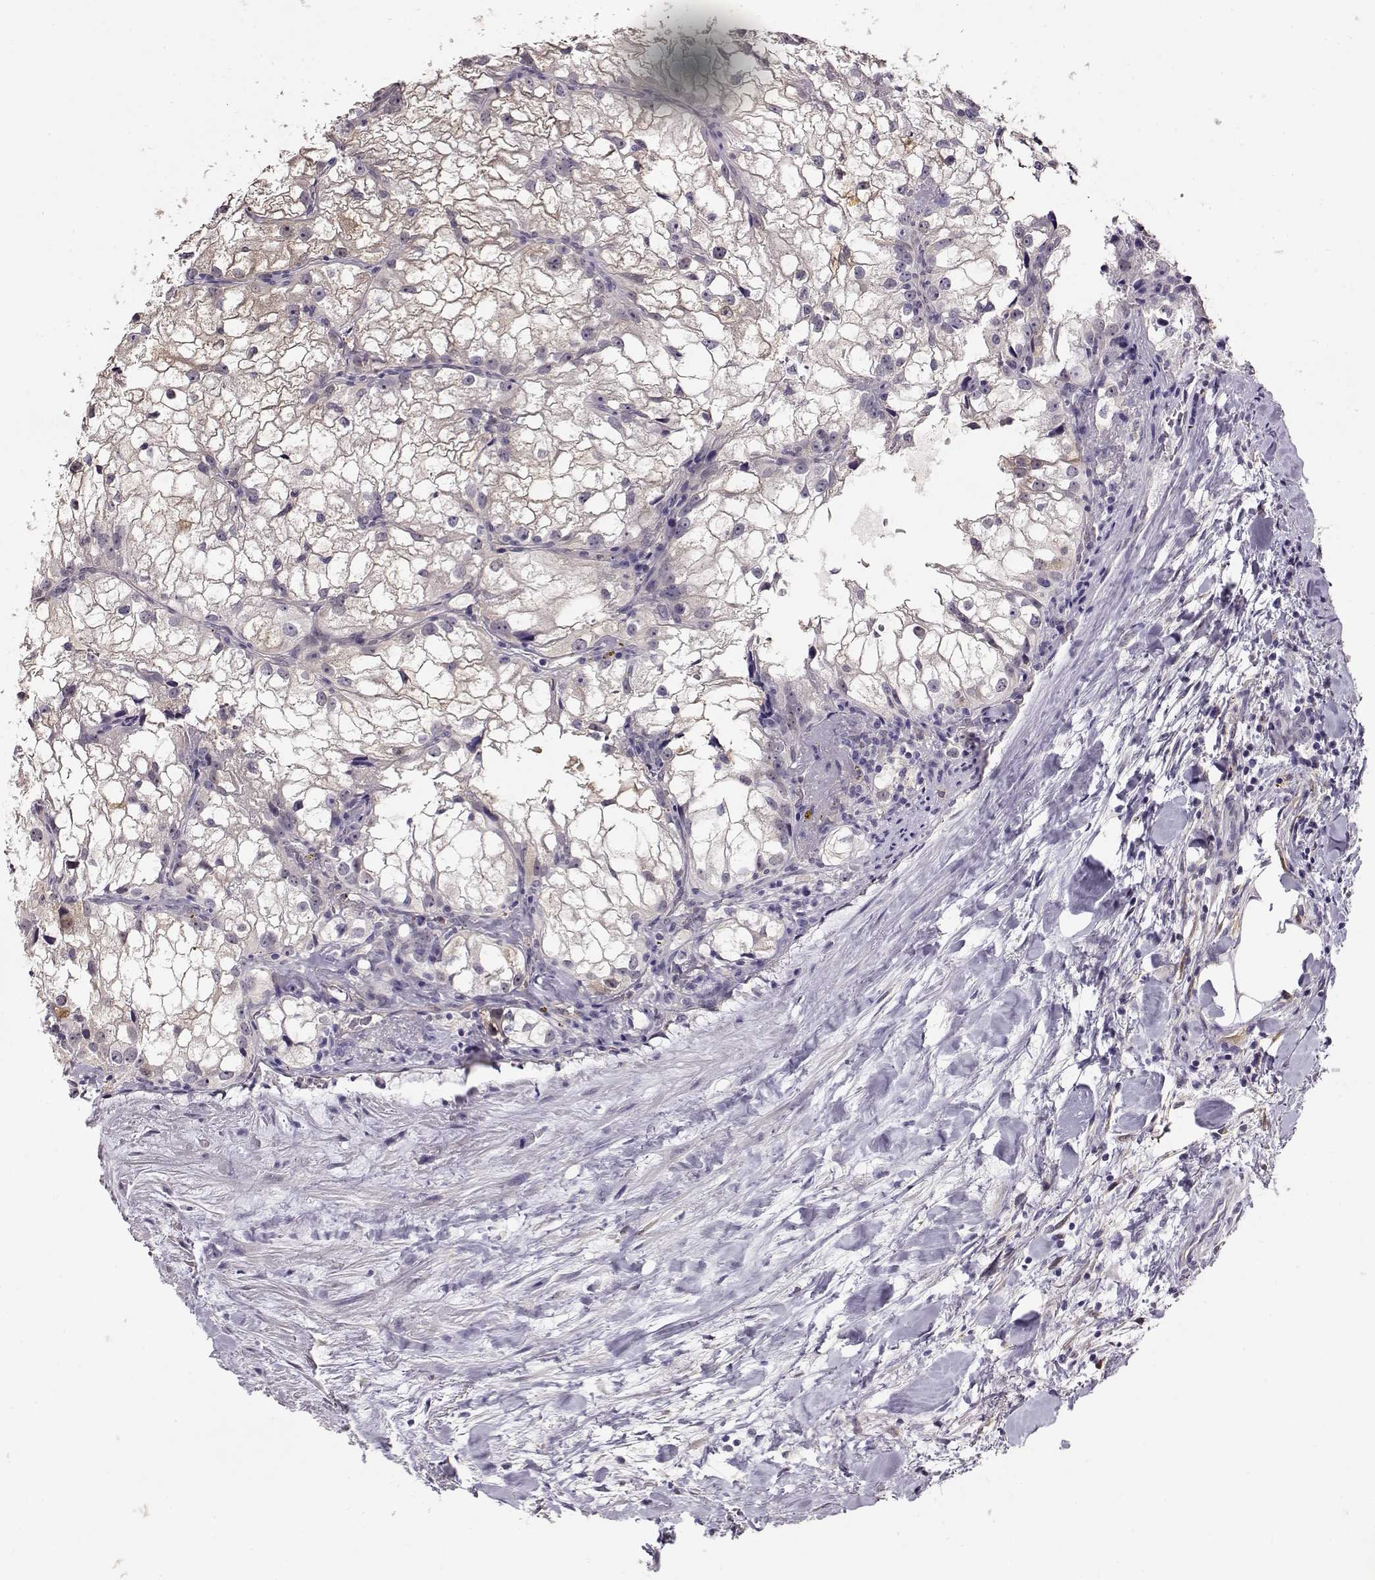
{"staining": {"intensity": "weak", "quantity": "<25%", "location": "cytoplasmic/membranous"}, "tissue": "renal cancer", "cell_type": "Tumor cells", "image_type": "cancer", "snomed": [{"axis": "morphology", "description": "Adenocarcinoma, NOS"}, {"axis": "topography", "description": "Kidney"}], "caption": "Tumor cells show no significant protein positivity in renal adenocarcinoma. (IHC, brightfield microscopy, high magnification).", "gene": "CCR8", "patient": {"sex": "male", "age": 59}}